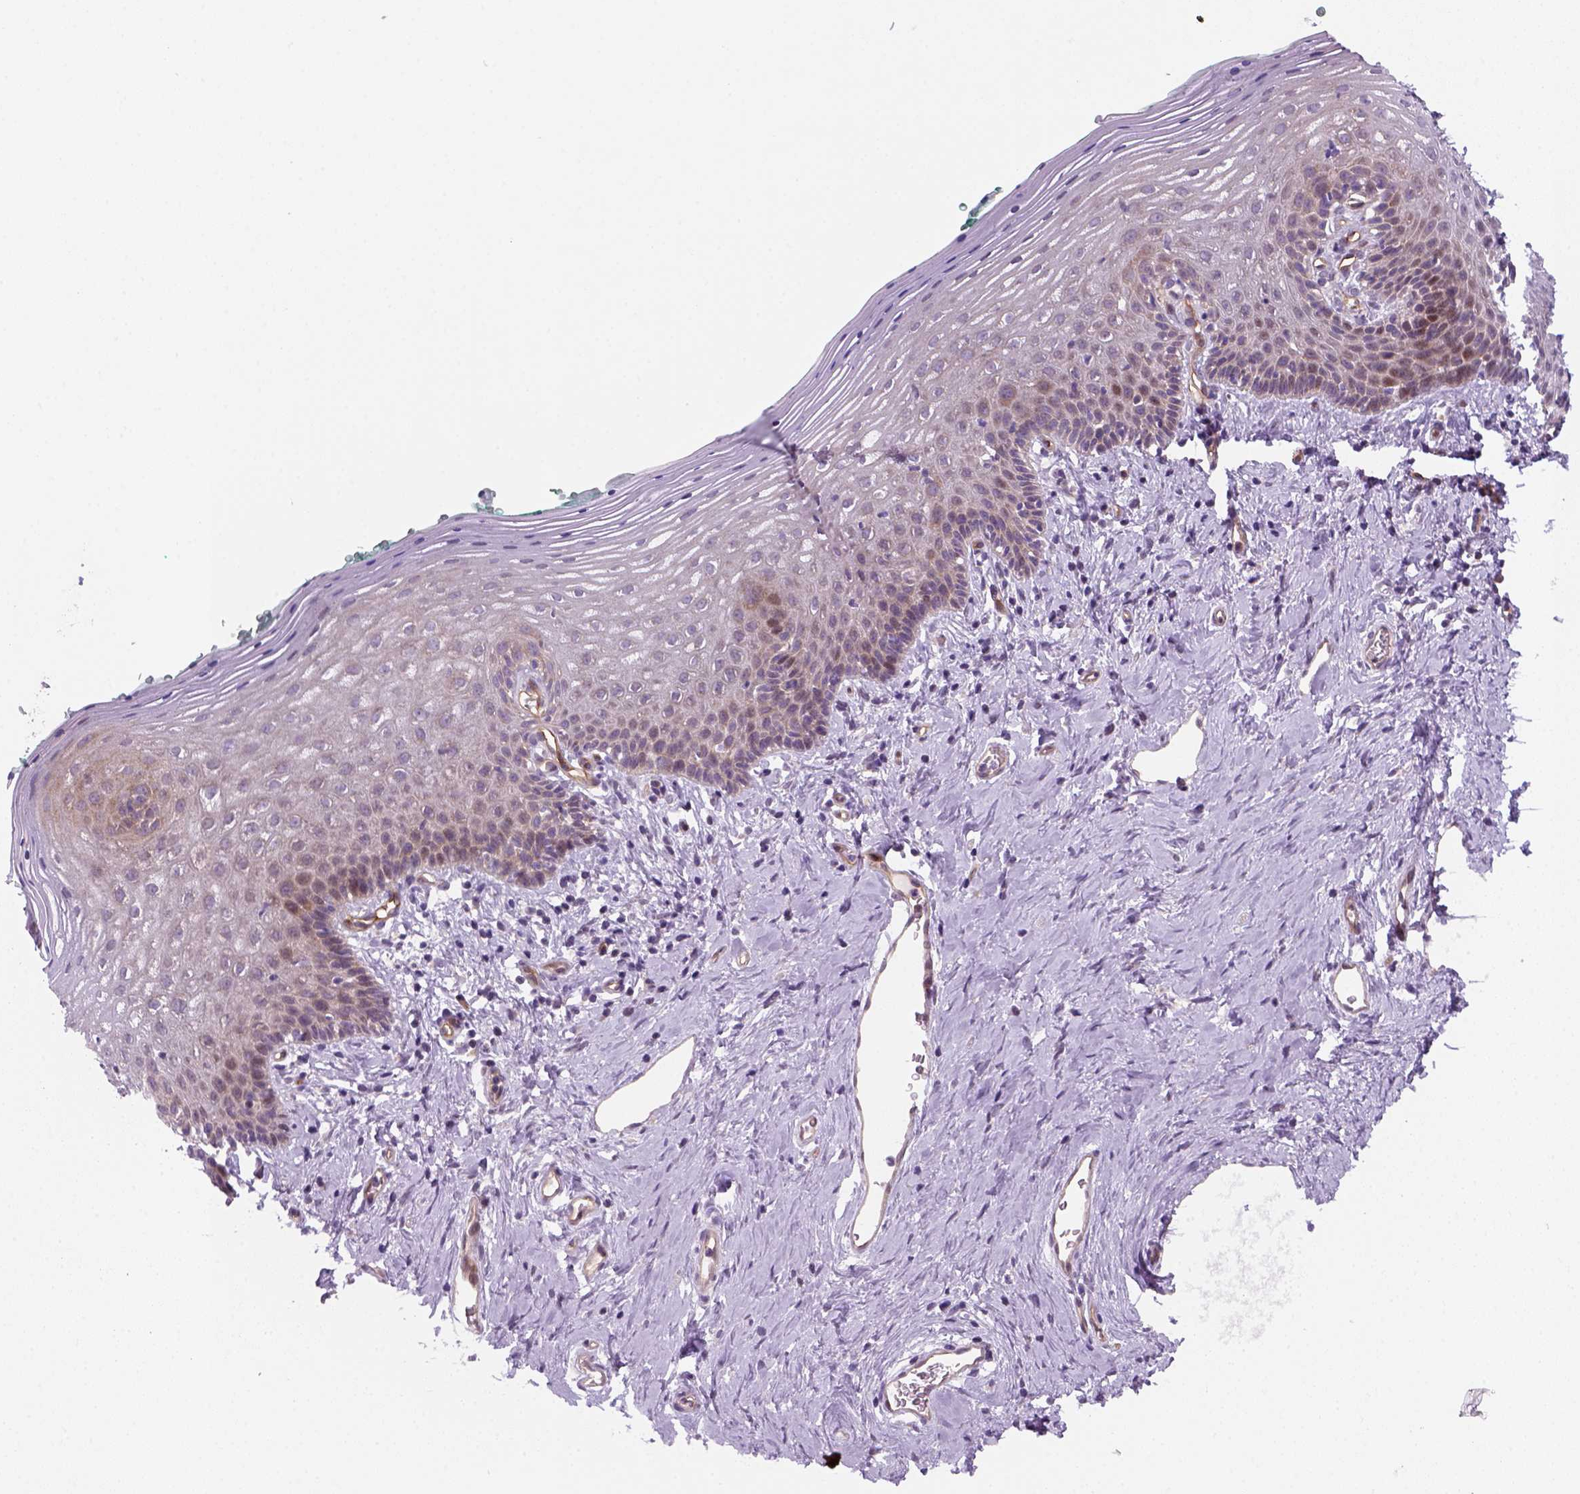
{"staining": {"intensity": "weak", "quantity": "<25%", "location": "cytoplasmic/membranous"}, "tissue": "vagina", "cell_type": "Squamous epithelial cells", "image_type": "normal", "snomed": [{"axis": "morphology", "description": "Normal tissue, NOS"}, {"axis": "topography", "description": "Vagina"}], "caption": "This is an immunohistochemistry (IHC) photomicrograph of benign vagina. There is no positivity in squamous epithelial cells.", "gene": "VSTM5", "patient": {"sex": "female", "age": 42}}